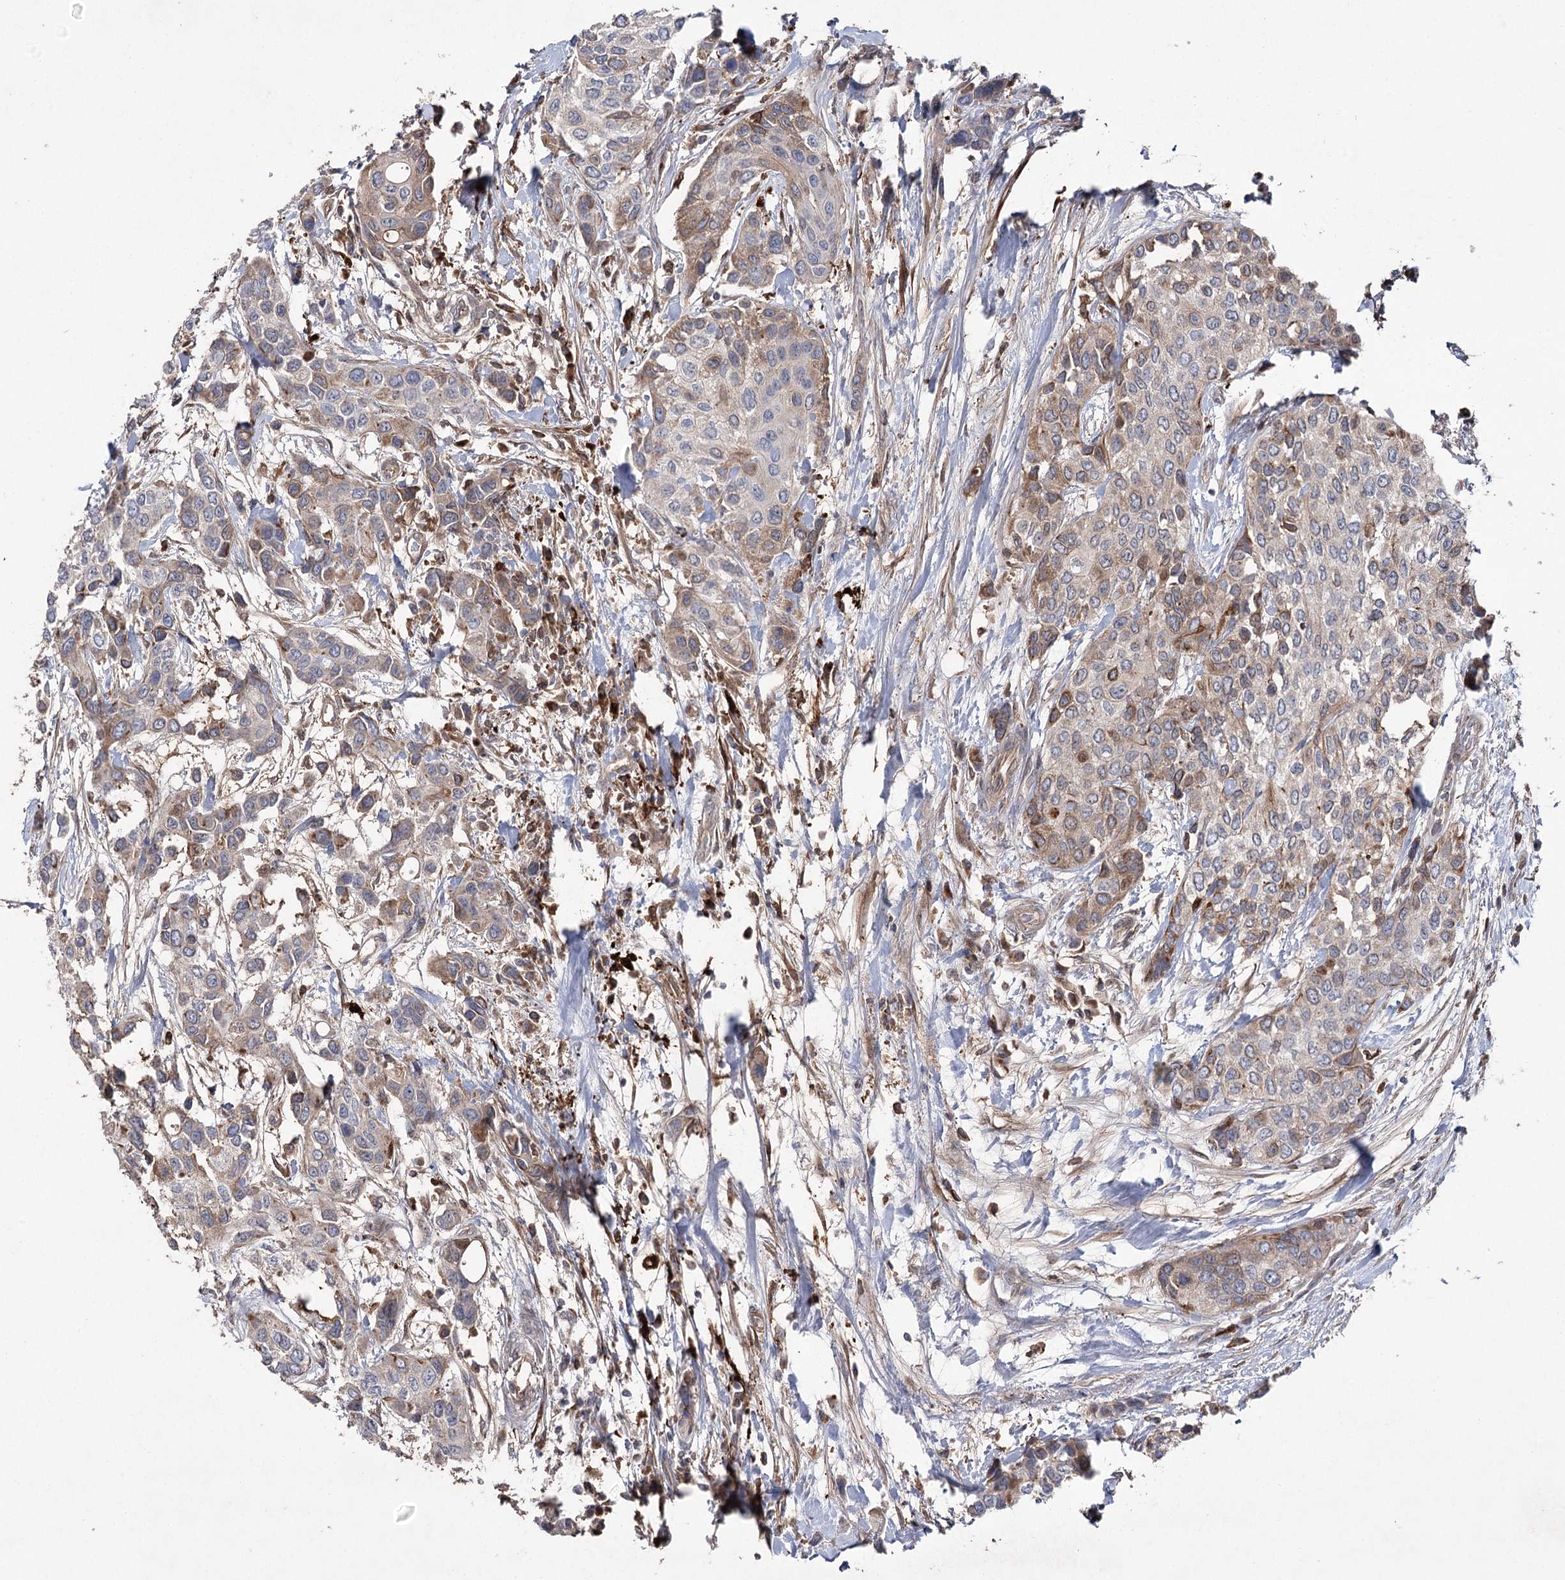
{"staining": {"intensity": "moderate", "quantity": "25%-75%", "location": "cytoplasmic/membranous"}, "tissue": "urothelial cancer", "cell_type": "Tumor cells", "image_type": "cancer", "snomed": [{"axis": "morphology", "description": "Normal tissue, NOS"}, {"axis": "morphology", "description": "Urothelial carcinoma, High grade"}, {"axis": "topography", "description": "Vascular tissue"}, {"axis": "topography", "description": "Urinary bladder"}], "caption": "Human urothelial cancer stained with a brown dye reveals moderate cytoplasmic/membranous positive positivity in approximately 25%-75% of tumor cells.", "gene": "OTUD1", "patient": {"sex": "female", "age": 56}}